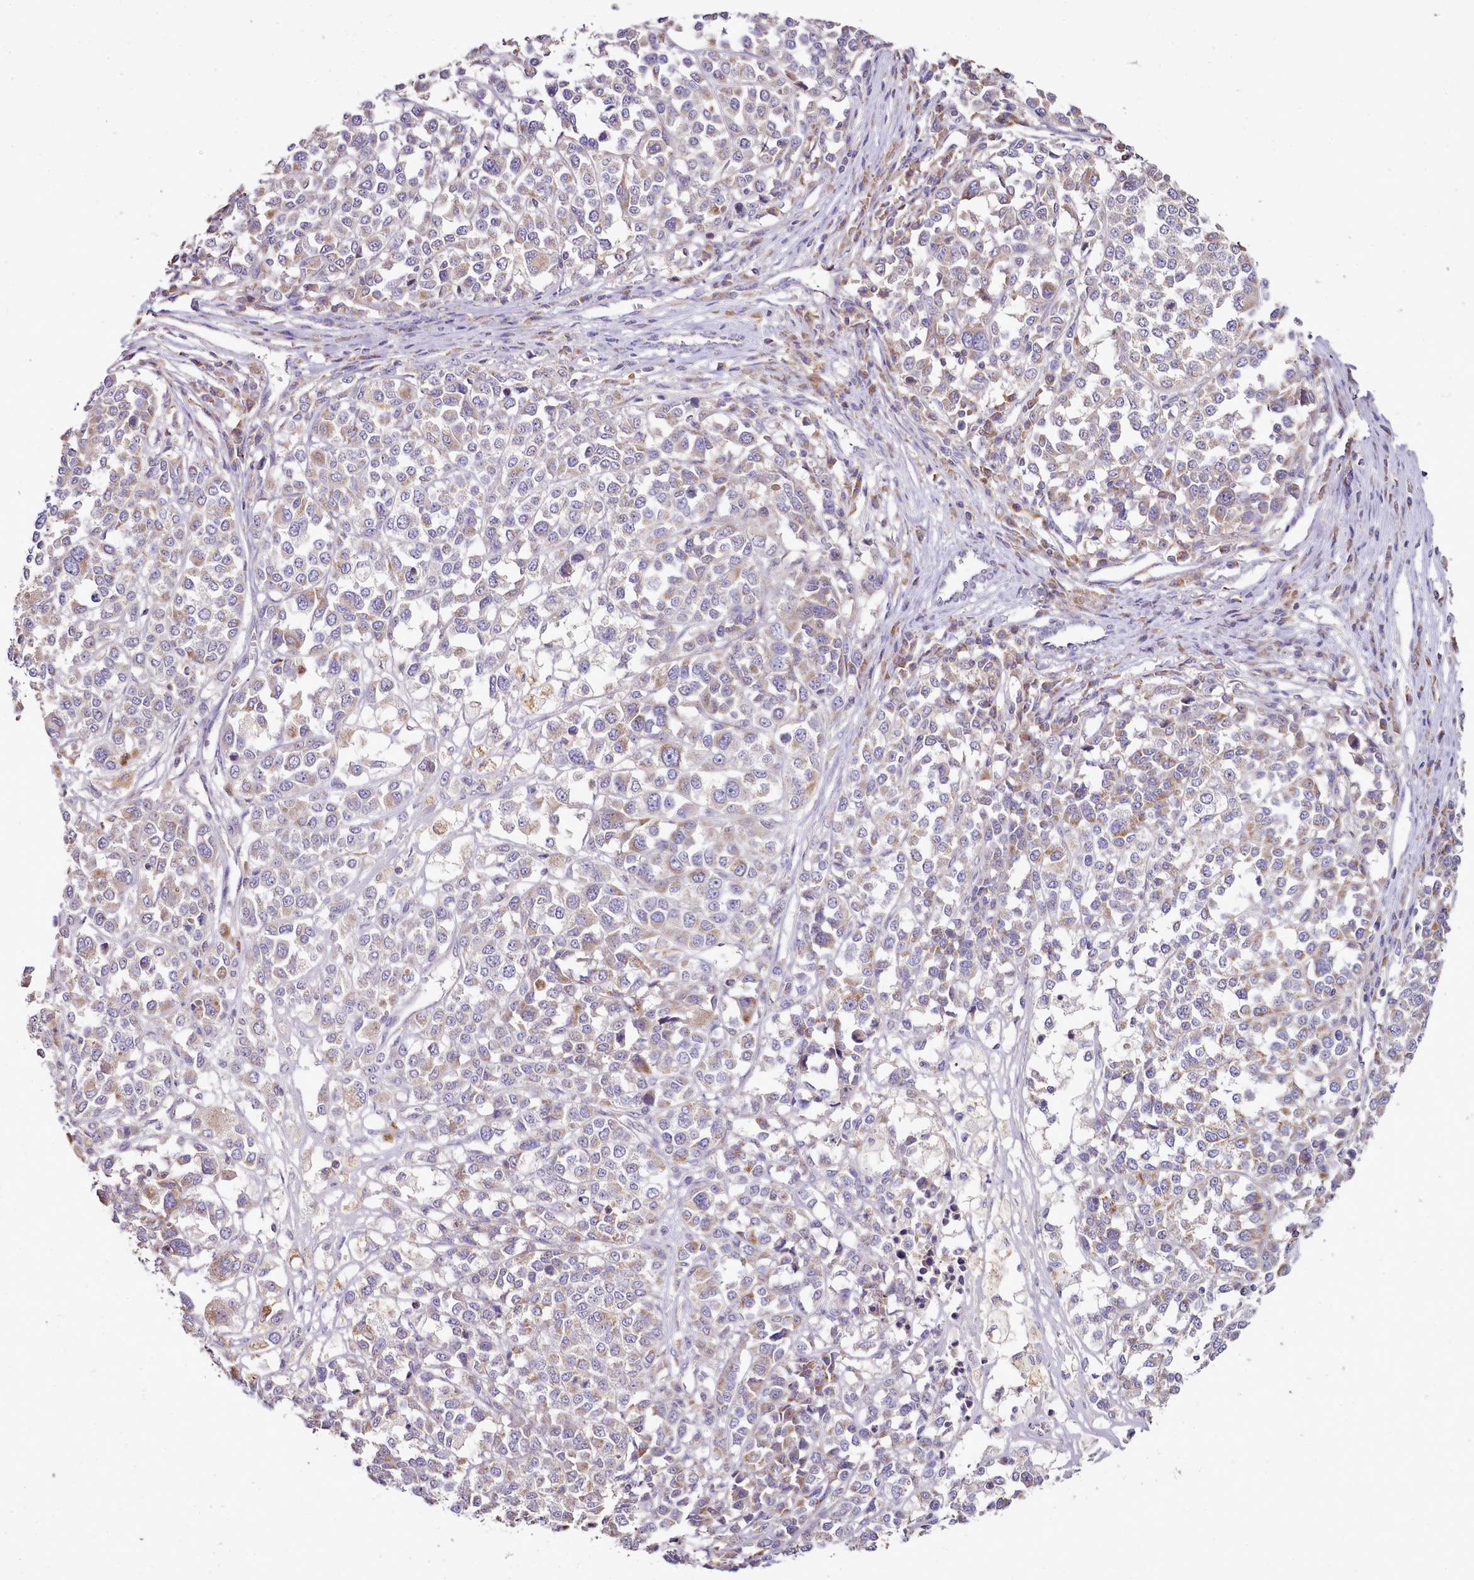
{"staining": {"intensity": "weak", "quantity": "<25%", "location": "cytoplasmic/membranous"}, "tissue": "melanoma", "cell_type": "Tumor cells", "image_type": "cancer", "snomed": [{"axis": "morphology", "description": "Malignant melanoma, Metastatic site"}, {"axis": "topography", "description": "Lymph node"}], "caption": "Human malignant melanoma (metastatic site) stained for a protein using immunohistochemistry (IHC) displays no staining in tumor cells.", "gene": "ACSS1", "patient": {"sex": "male", "age": 44}}